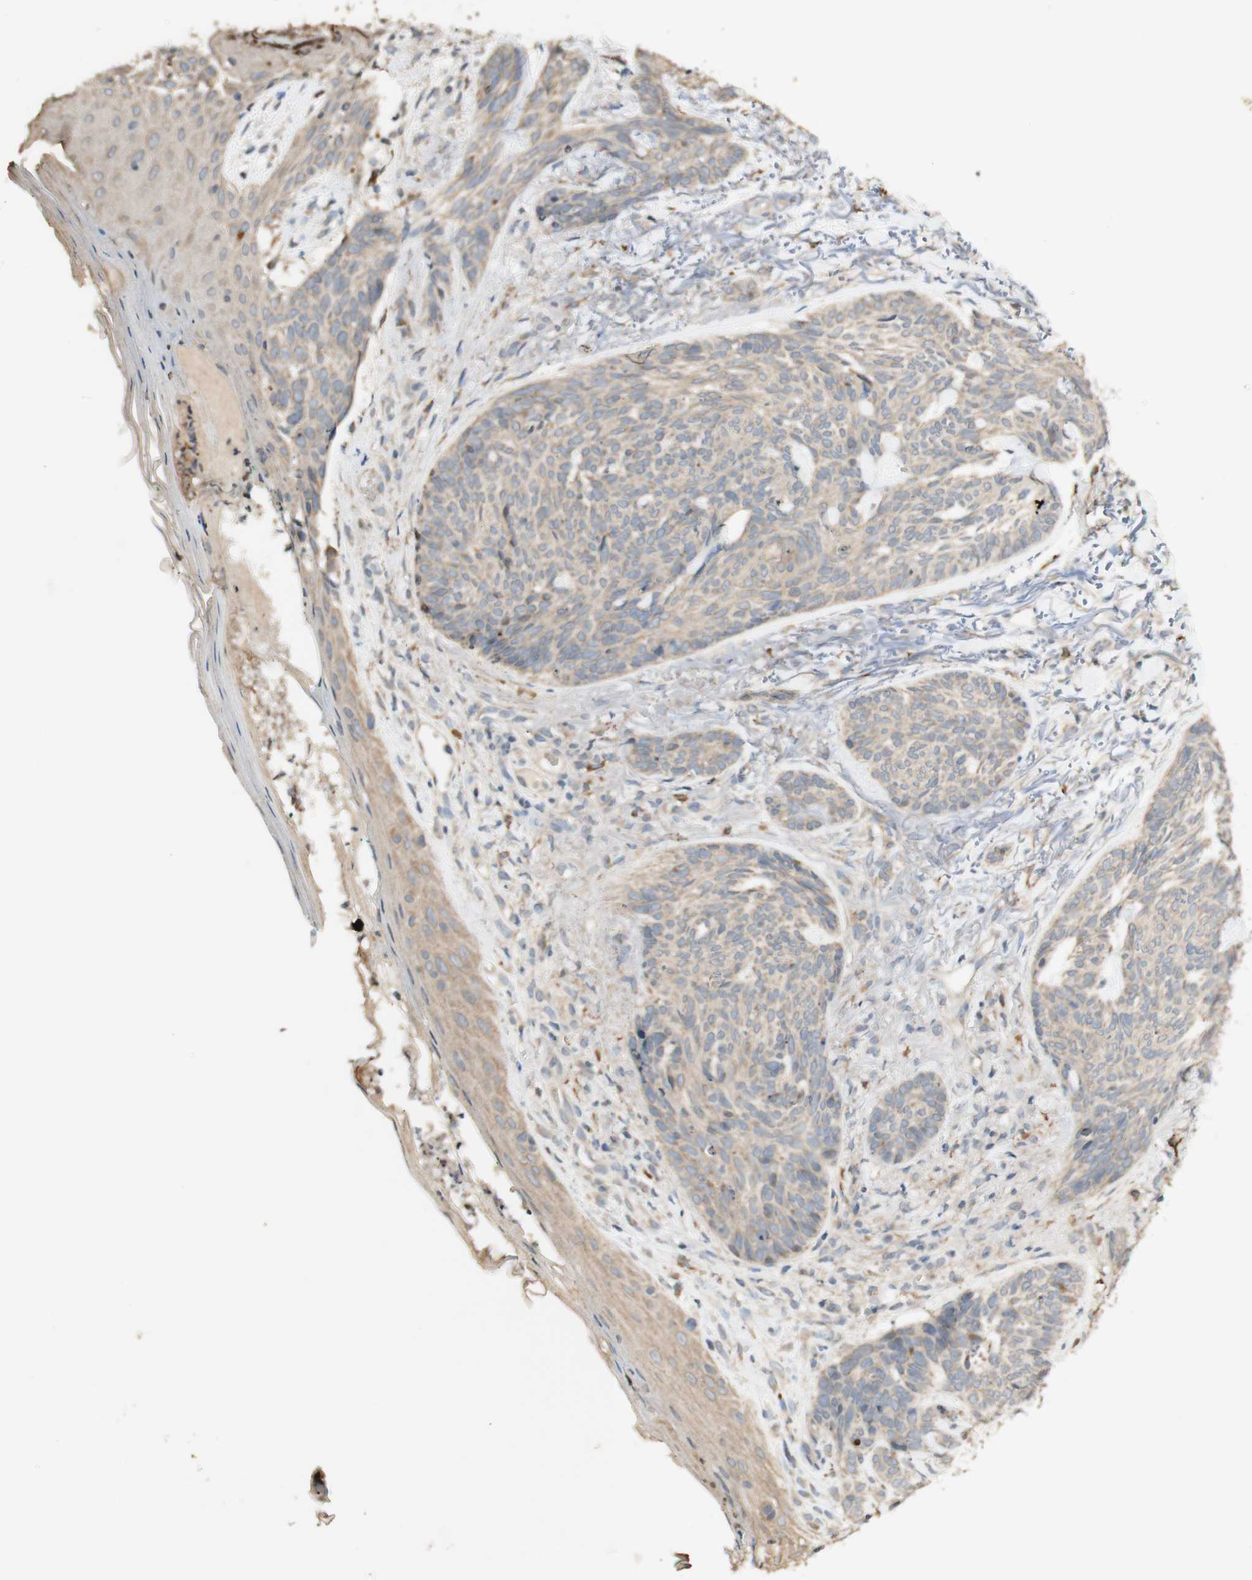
{"staining": {"intensity": "weak", "quantity": ">75%", "location": "cytoplasmic/membranous"}, "tissue": "skin cancer", "cell_type": "Tumor cells", "image_type": "cancer", "snomed": [{"axis": "morphology", "description": "Basal cell carcinoma"}, {"axis": "topography", "description": "Skin"}], "caption": "Skin cancer (basal cell carcinoma) tissue displays weak cytoplasmic/membranous staining in about >75% of tumor cells, visualized by immunohistochemistry.", "gene": "CLCN2", "patient": {"sex": "male", "age": 43}}